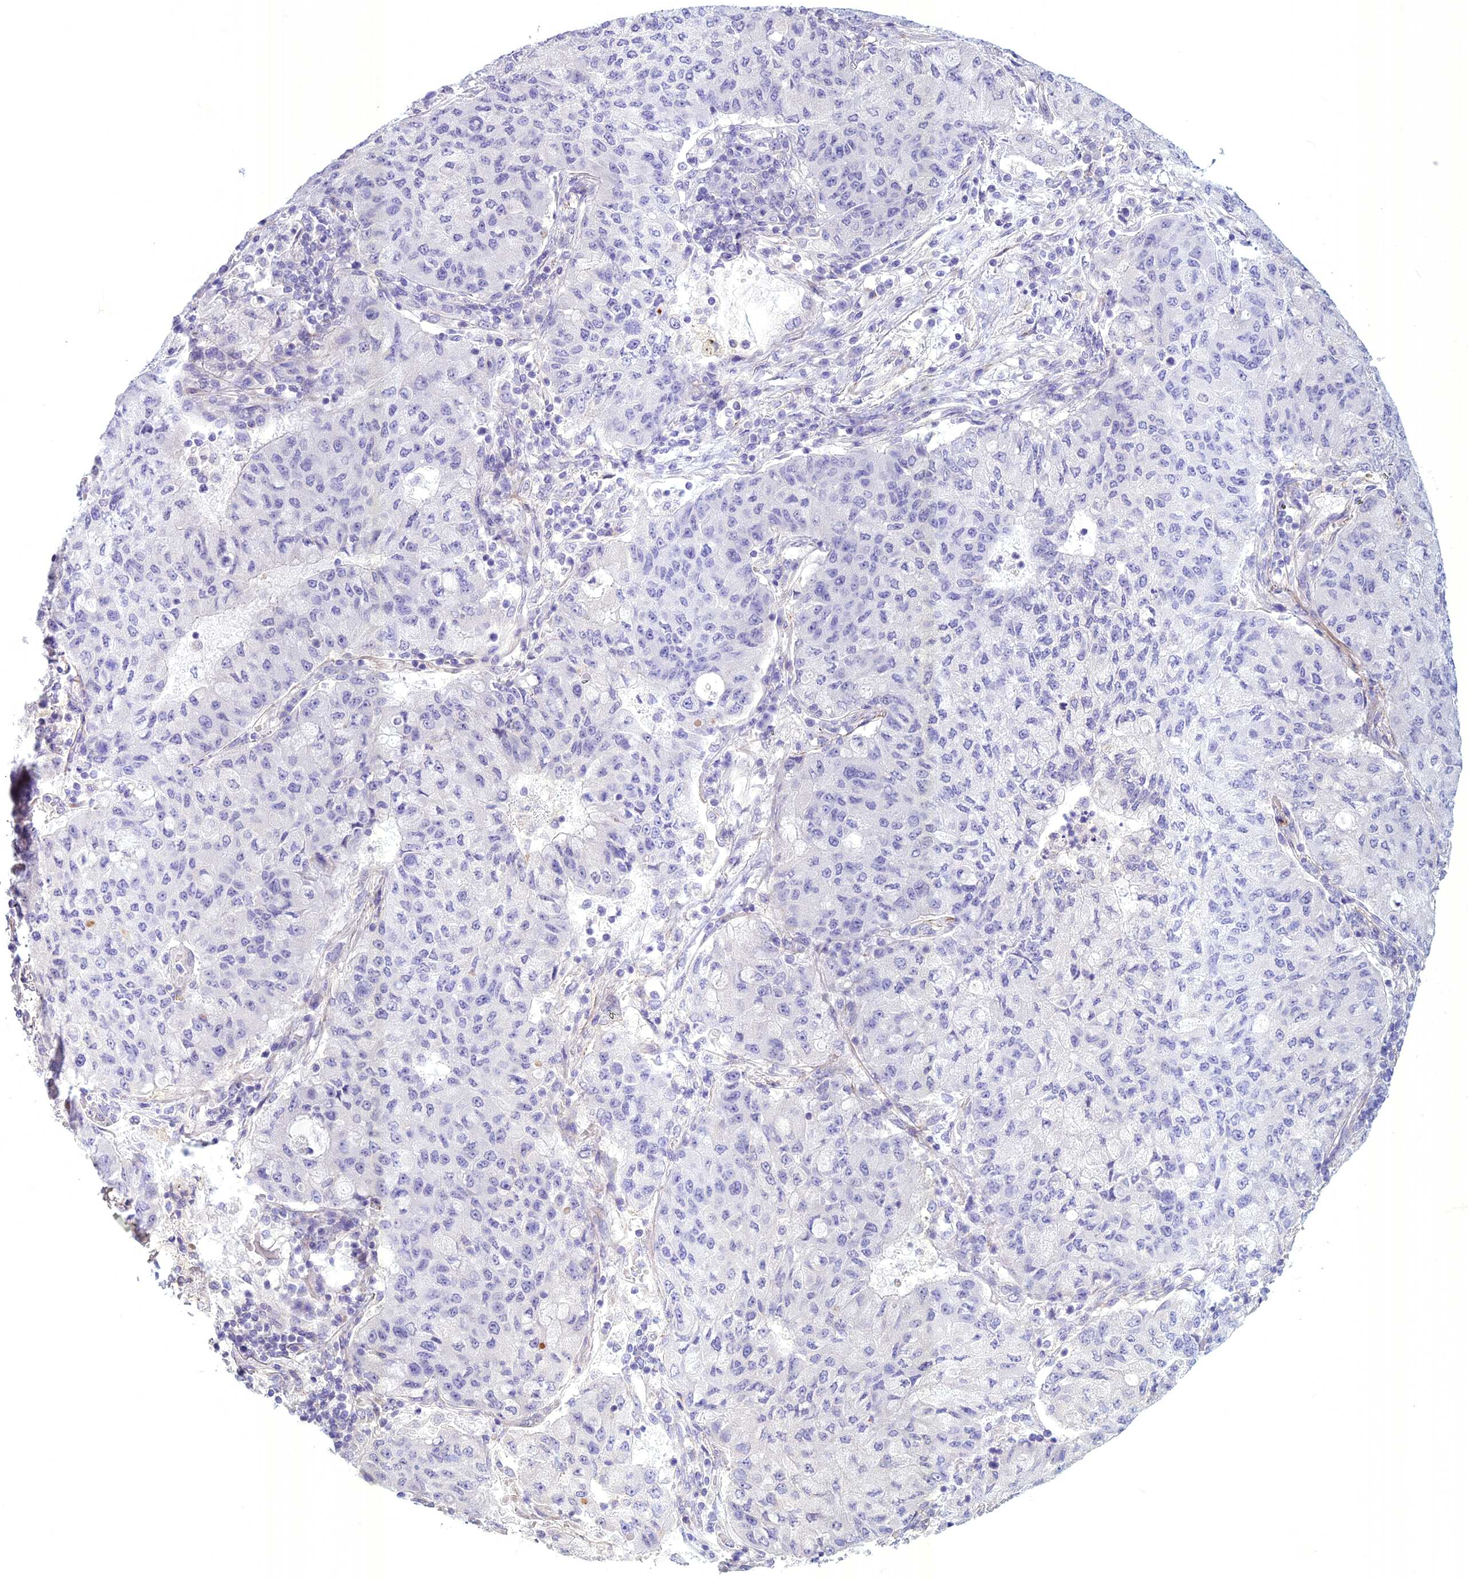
{"staining": {"intensity": "negative", "quantity": "none", "location": "none"}, "tissue": "lung cancer", "cell_type": "Tumor cells", "image_type": "cancer", "snomed": [{"axis": "morphology", "description": "Squamous cell carcinoma, NOS"}, {"axis": "topography", "description": "Lung"}], "caption": "Image shows no significant protein positivity in tumor cells of squamous cell carcinoma (lung). (Stains: DAB immunohistochemistry (IHC) with hematoxylin counter stain, Microscopy: brightfield microscopy at high magnification).", "gene": "SPHKAP", "patient": {"sex": "male", "age": 74}}